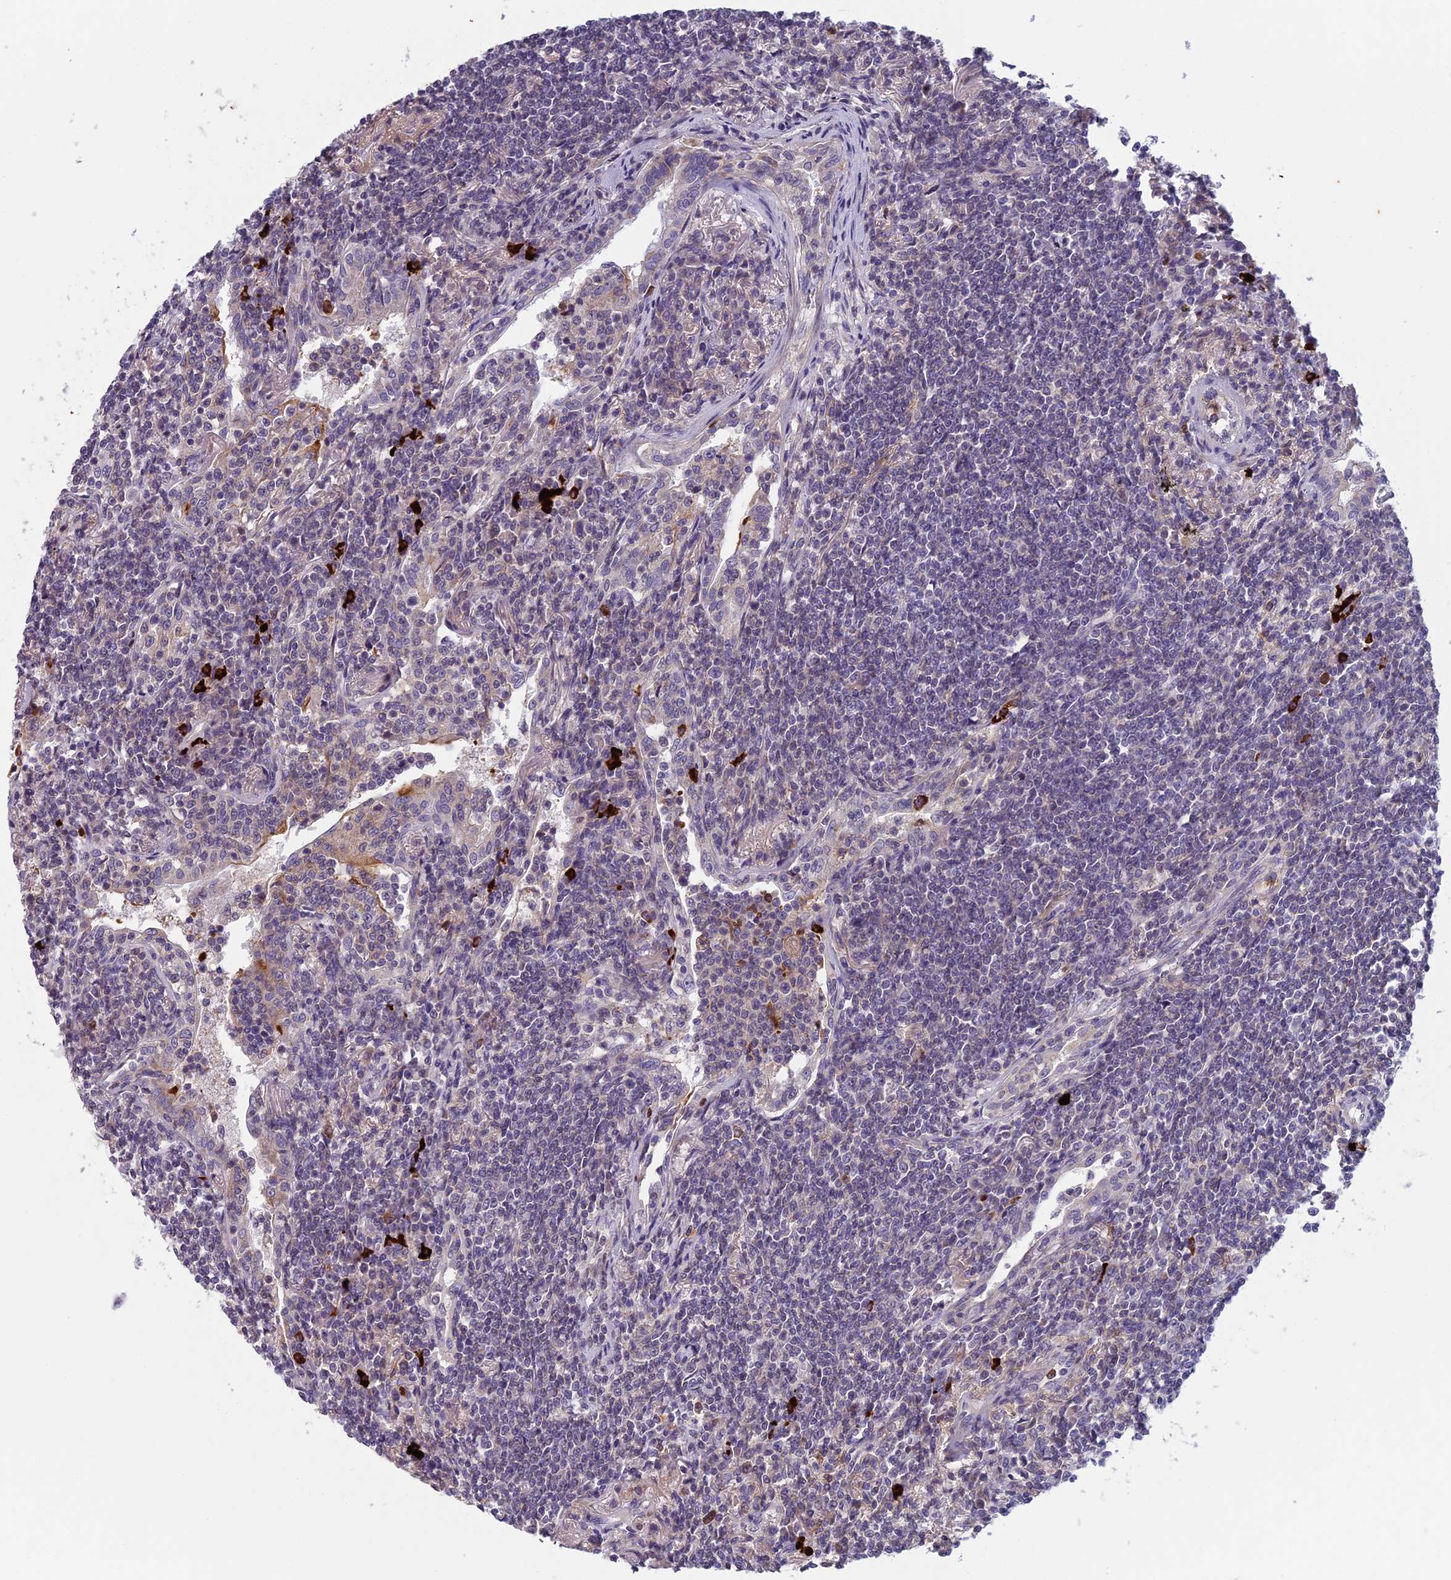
{"staining": {"intensity": "weak", "quantity": "<25%", "location": "cytoplasmic/membranous"}, "tissue": "lymphoma", "cell_type": "Tumor cells", "image_type": "cancer", "snomed": [{"axis": "morphology", "description": "Malignant lymphoma, non-Hodgkin's type, Low grade"}, {"axis": "topography", "description": "Lung"}], "caption": "High magnification brightfield microscopy of low-grade malignant lymphoma, non-Hodgkin's type stained with DAB (3,3'-diaminobenzidine) (brown) and counterstained with hematoxylin (blue): tumor cells show no significant expression. The staining is performed using DAB (3,3'-diaminobenzidine) brown chromogen with nuclei counter-stained in using hematoxylin.", "gene": "ENSG00000188897", "patient": {"sex": "female", "age": 71}}